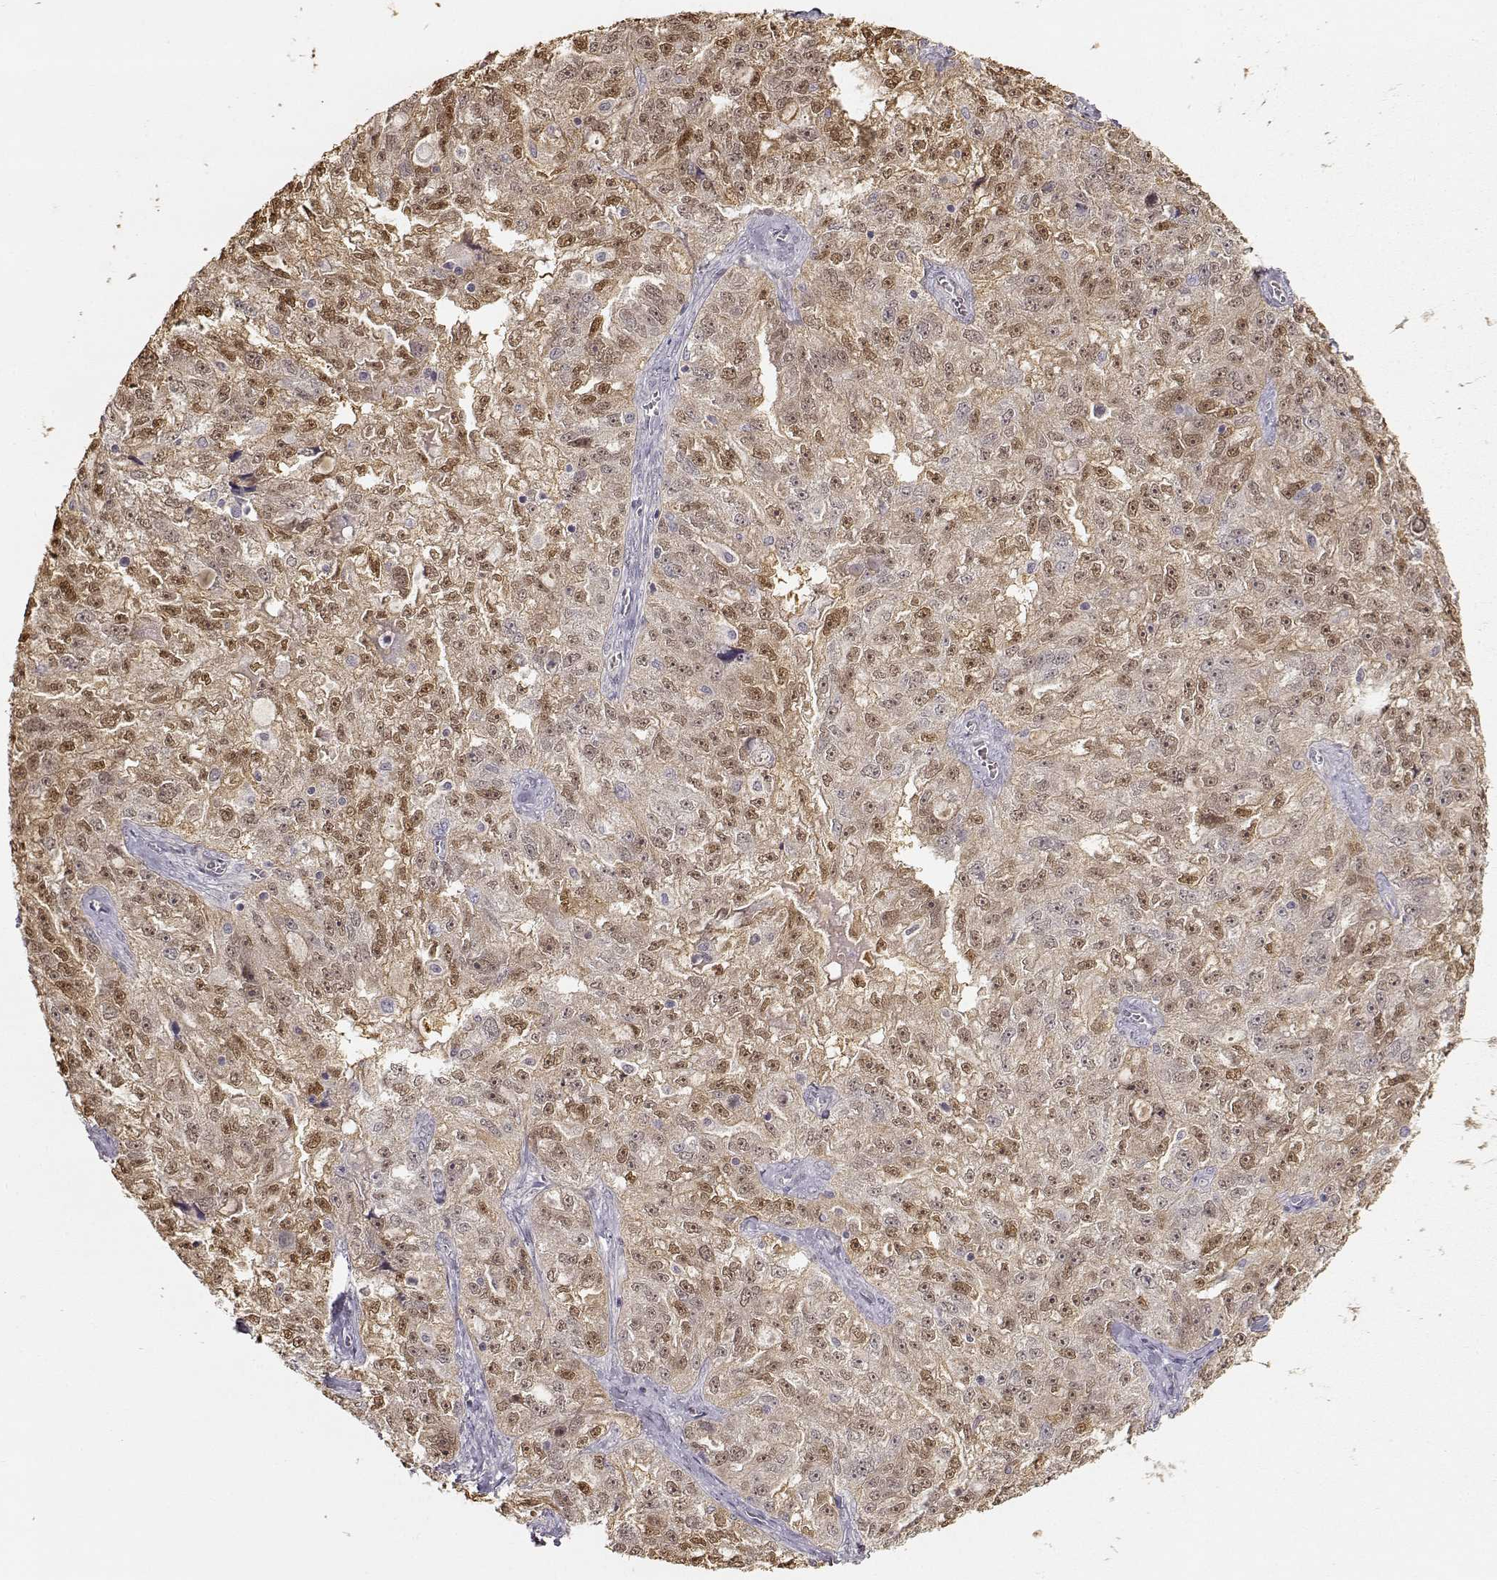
{"staining": {"intensity": "moderate", "quantity": "25%-75%", "location": "nuclear"}, "tissue": "ovarian cancer", "cell_type": "Tumor cells", "image_type": "cancer", "snomed": [{"axis": "morphology", "description": "Cystadenocarcinoma, serous, NOS"}, {"axis": "topography", "description": "Ovary"}], "caption": "Brown immunohistochemical staining in ovarian serous cystadenocarcinoma displays moderate nuclear positivity in about 25%-75% of tumor cells.", "gene": "S100B", "patient": {"sex": "female", "age": 51}}